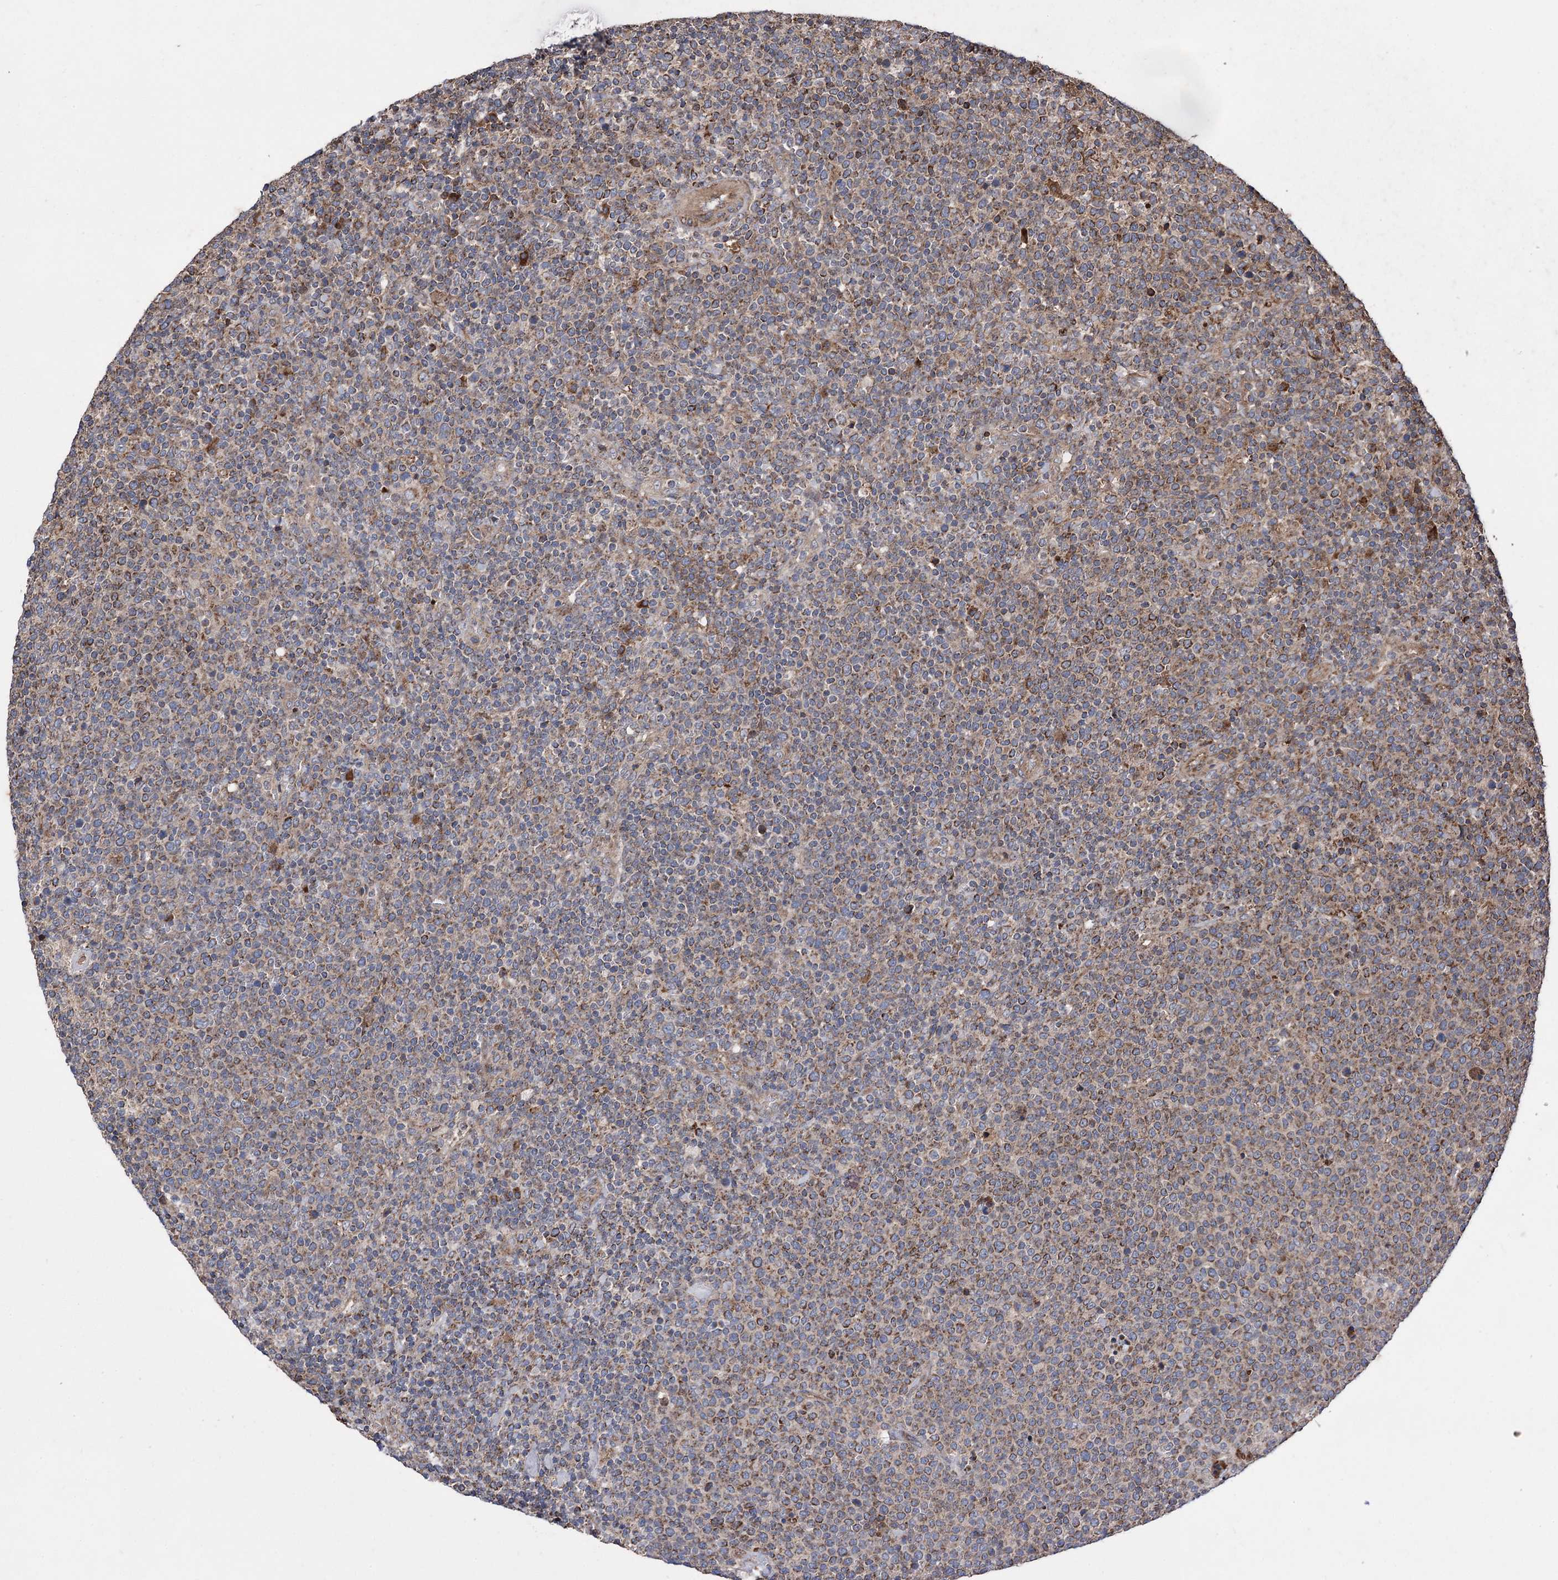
{"staining": {"intensity": "strong", "quantity": "25%-75%", "location": "cytoplasmic/membranous"}, "tissue": "lymphoma", "cell_type": "Tumor cells", "image_type": "cancer", "snomed": [{"axis": "morphology", "description": "Malignant lymphoma, non-Hodgkin's type, High grade"}, {"axis": "topography", "description": "Lymph node"}], "caption": "Brown immunohistochemical staining in human lymphoma shows strong cytoplasmic/membranous expression in approximately 25%-75% of tumor cells. The protein is shown in brown color, while the nuclei are stained blue.", "gene": "RASSF3", "patient": {"sex": "male", "age": 61}}